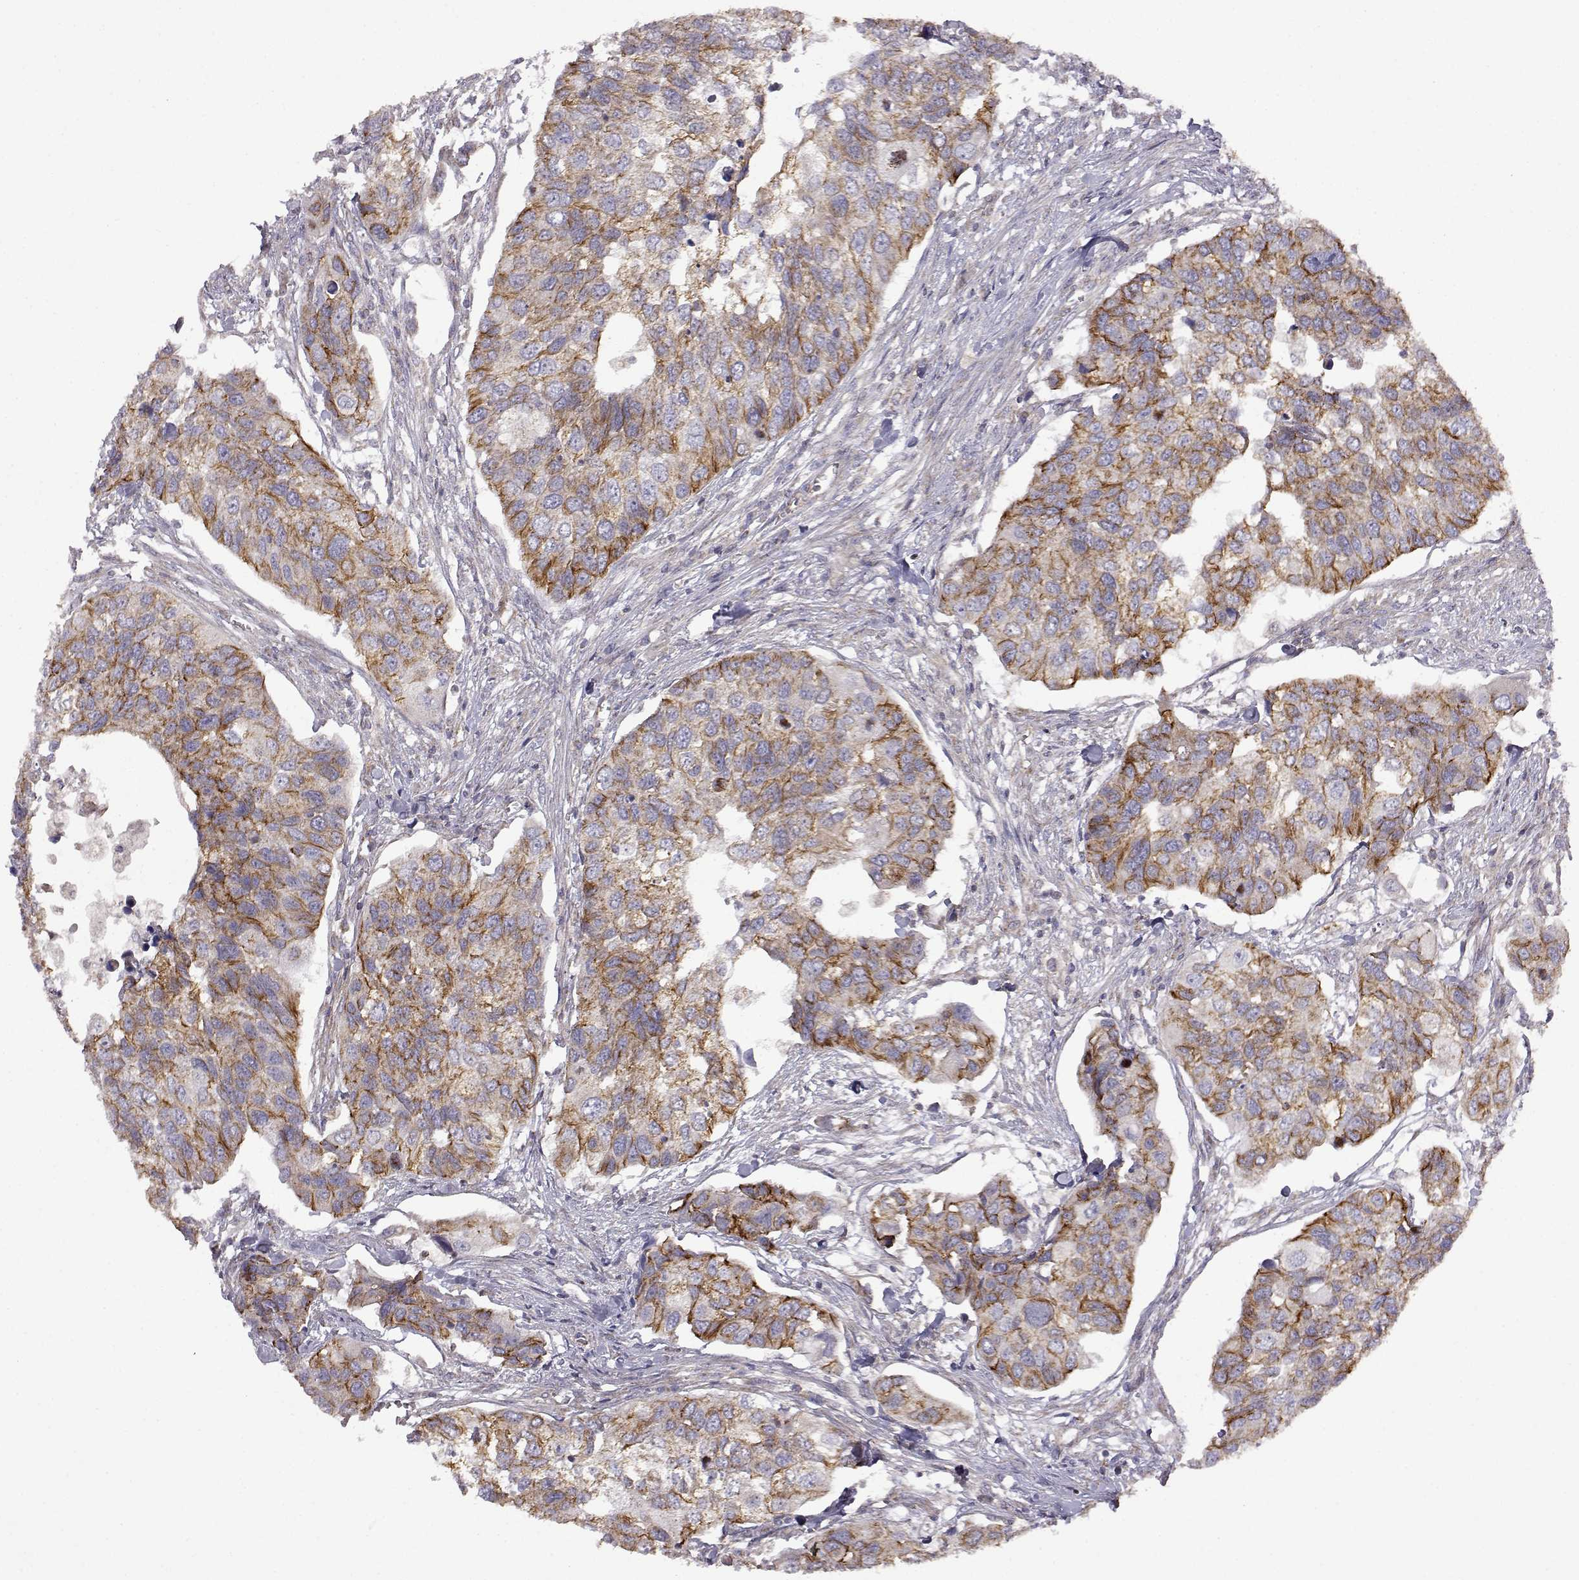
{"staining": {"intensity": "moderate", "quantity": "<25%", "location": "cytoplasmic/membranous"}, "tissue": "urothelial cancer", "cell_type": "Tumor cells", "image_type": "cancer", "snomed": [{"axis": "morphology", "description": "Urothelial carcinoma, High grade"}, {"axis": "topography", "description": "Urinary bladder"}], "caption": "High-grade urothelial carcinoma was stained to show a protein in brown. There is low levels of moderate cytoplasmic/membranous positivity in approximately <25% of tumor cells.", "gene": "DDC", "patient": {"sex": "male", "age": 60}}